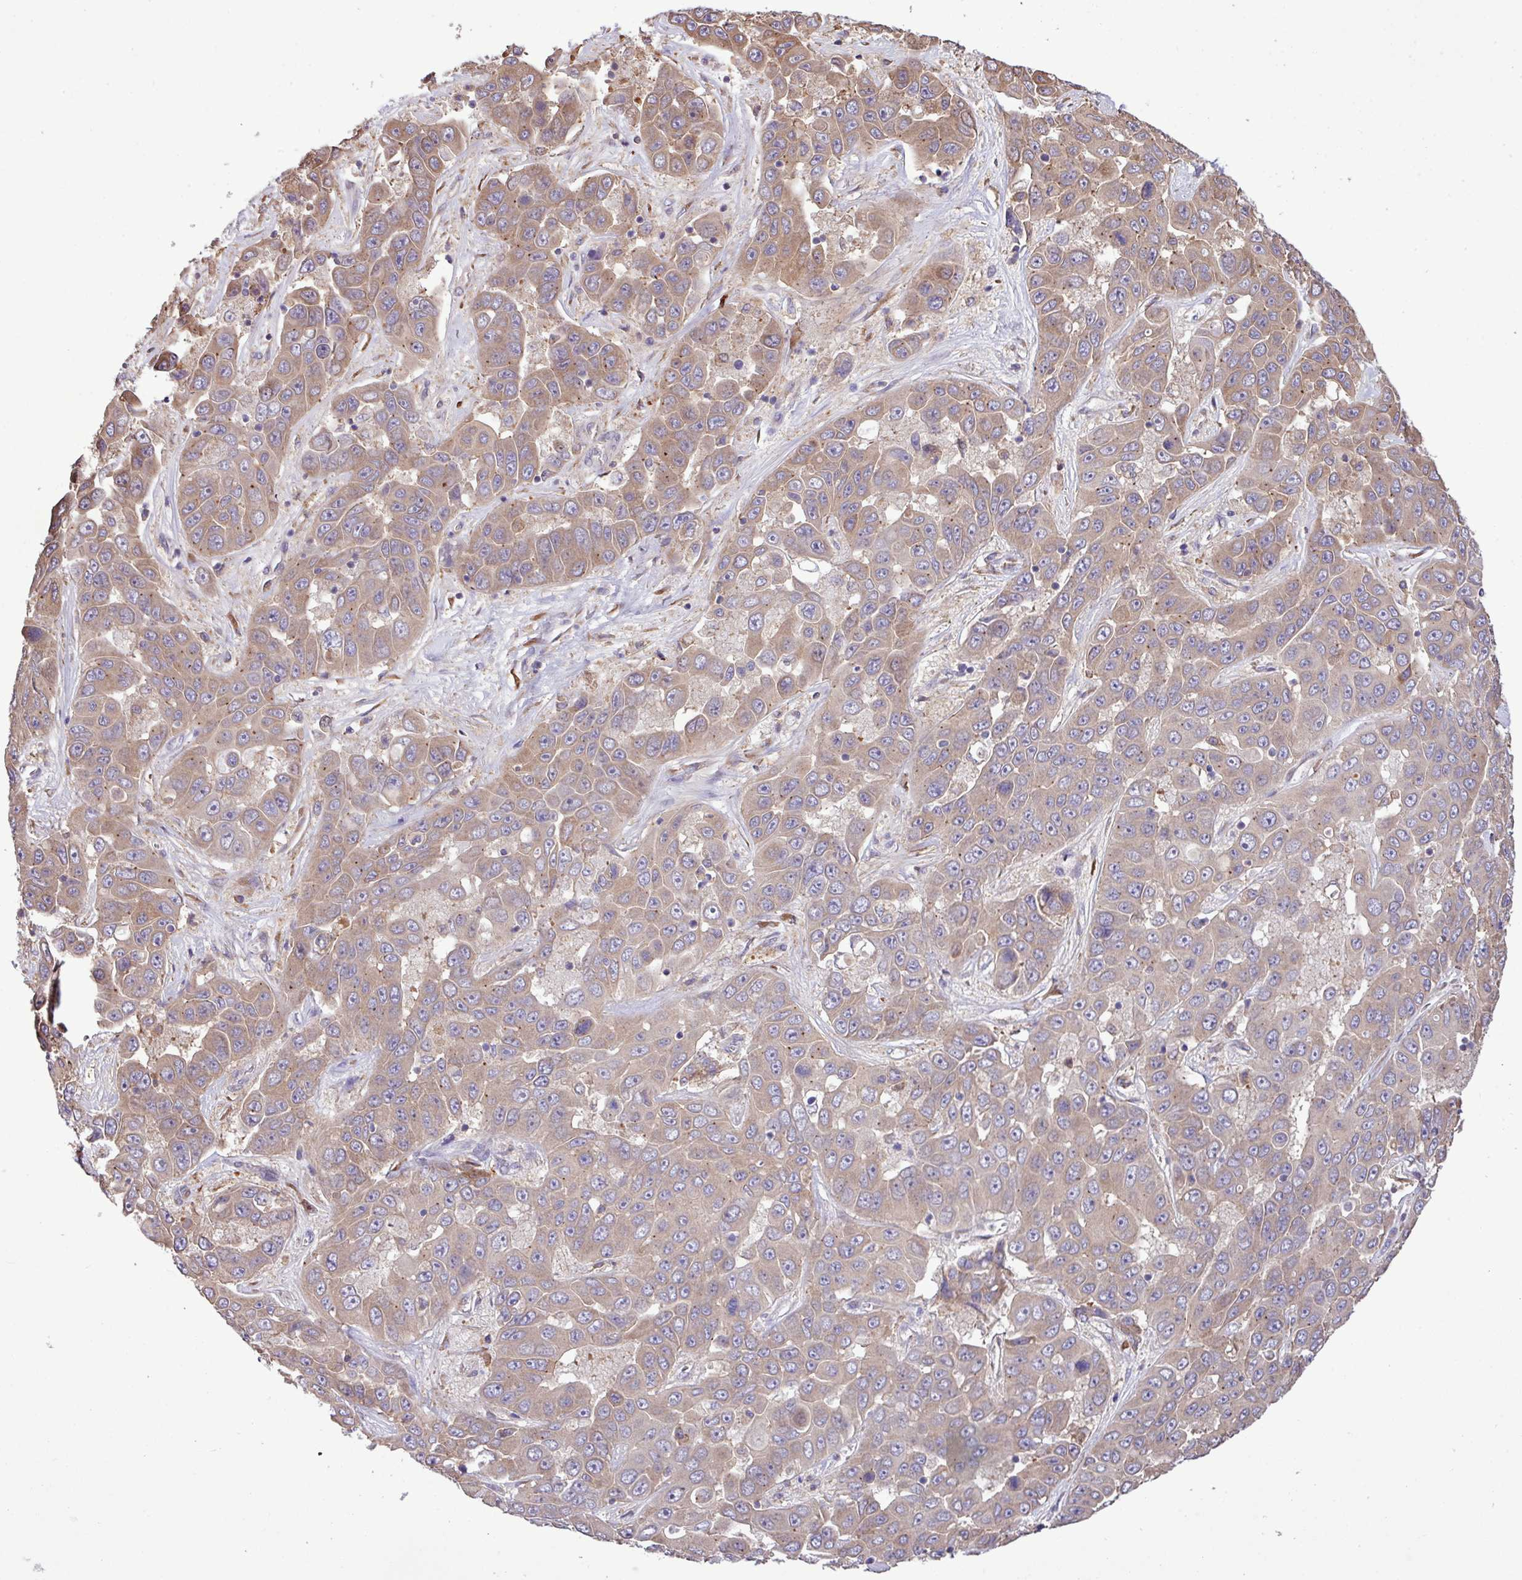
{"staining": {"intensity": "weak", "quantity": ">75%", "location": "cytoplasmic/membranous"}, "tissue": "liver cancer", "cell_type": "Tumor cells", "image_type": "cancer", "snomed": [{"axis": "morphology", "description": "Cholangiocarcinoma"}, {"axis": "topography", "description": "Liver"}], "caption": "Immunohistochemical staining of liver cancer exhibits weak cytoplasmic/membranous protein positivity in approximately >75% of tumor cells.", "gene": "MEGF6", "patient": {"sex": "female", "age": 52}}